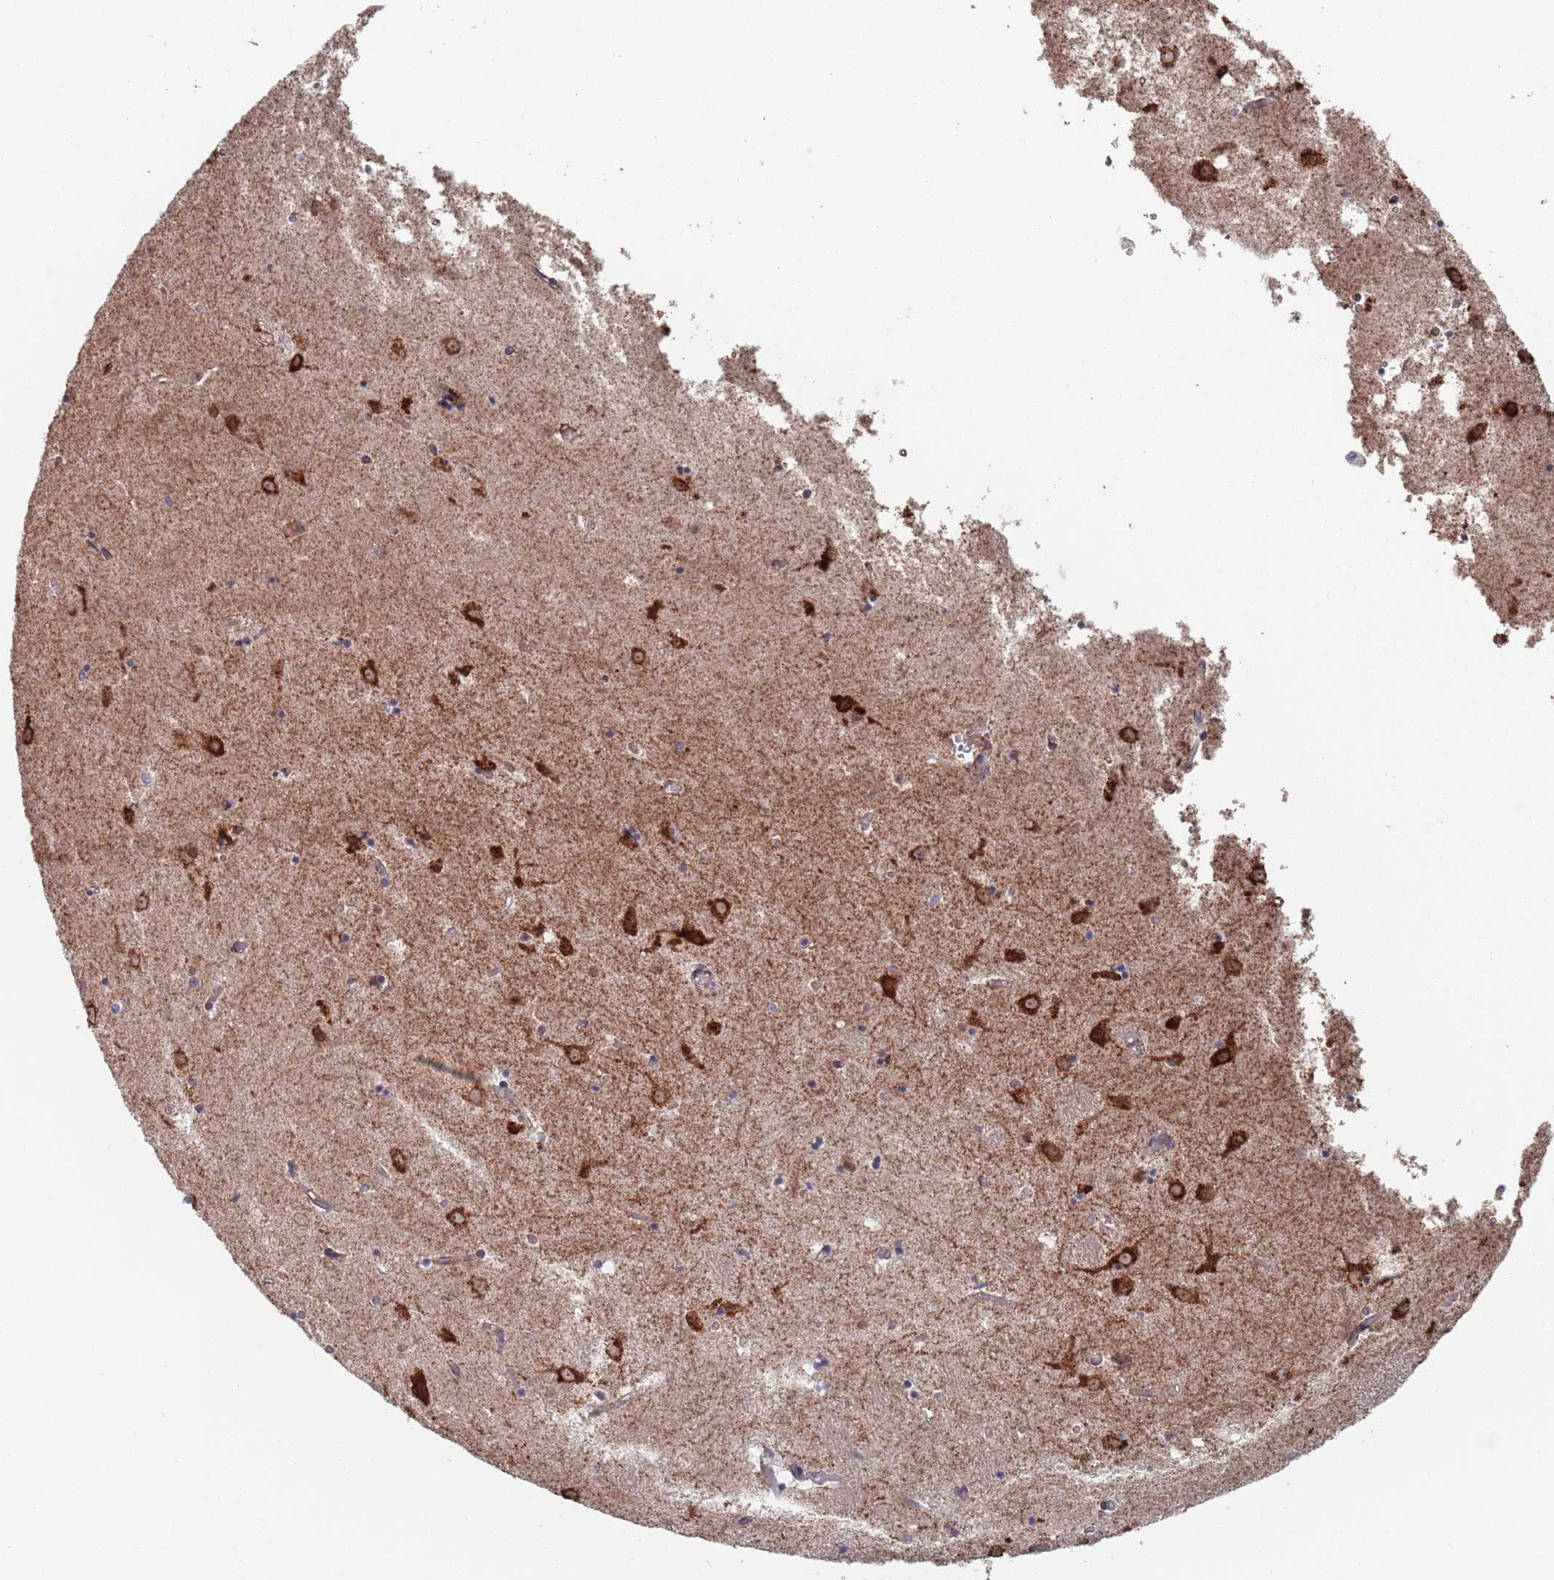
{"staining": {"intensity": "moderate", "quantity": "<25%", "location": "cytoplasmic/membranous,nuclear"}, "tissue": "caudate", "cell_type": "Glial cells", "image_type": "normal", "snomed": [{"axis": "morphology", "description": "Normal tissue, NOS"}, {"axis": "topography", "description": "Lateral ventricle wall"}], "caption": "An immunohistochemistry micrograph of normal tissue is shown. Protein staining in brown labels moderate cytoplasmic/membranous,nuclear positivity in caudate within glial cells.", "gene": "CCDC106", "patient": {"sex": "female", "age": 52}}